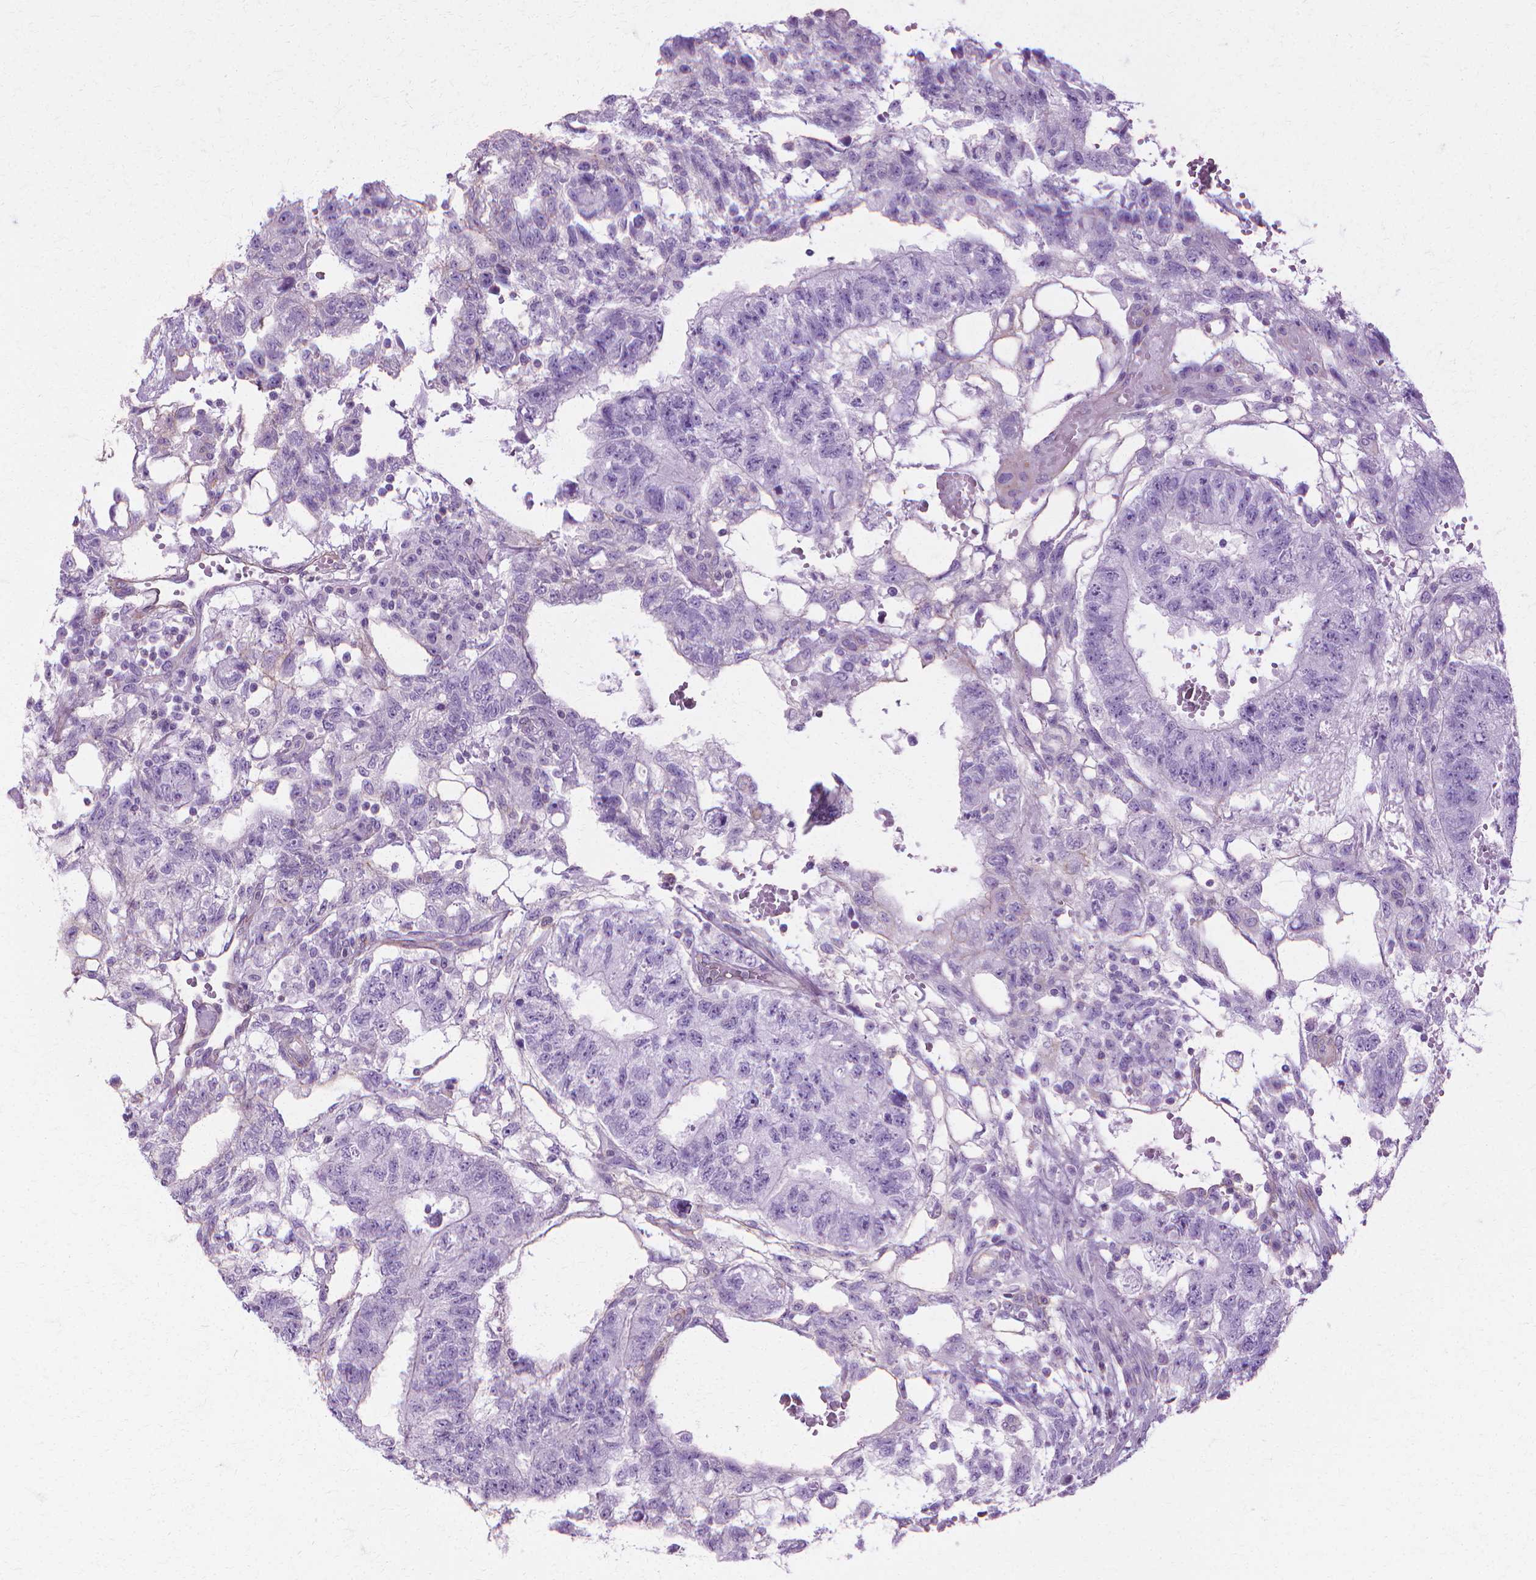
{"staining": {"intensity": "negative", "quantity": "none", "location": "none"}, "tissue": "testis cancer", "cell_type": "Tumor cells", "image_type": "cancer", "snomed": [{"axis": "morphology", "description": "Carcinoma, Embryonal, NOS"}, {"axis": "topography", "description": "Testis"}], "caption": "DAB immunohistochemical staining of testis embryonal carcinoma reveals no significant expression in tumor cells. Nuclei are stained in blue.", "gene": "CFAP157", "patient": {"sex": "male", "age": 32}}